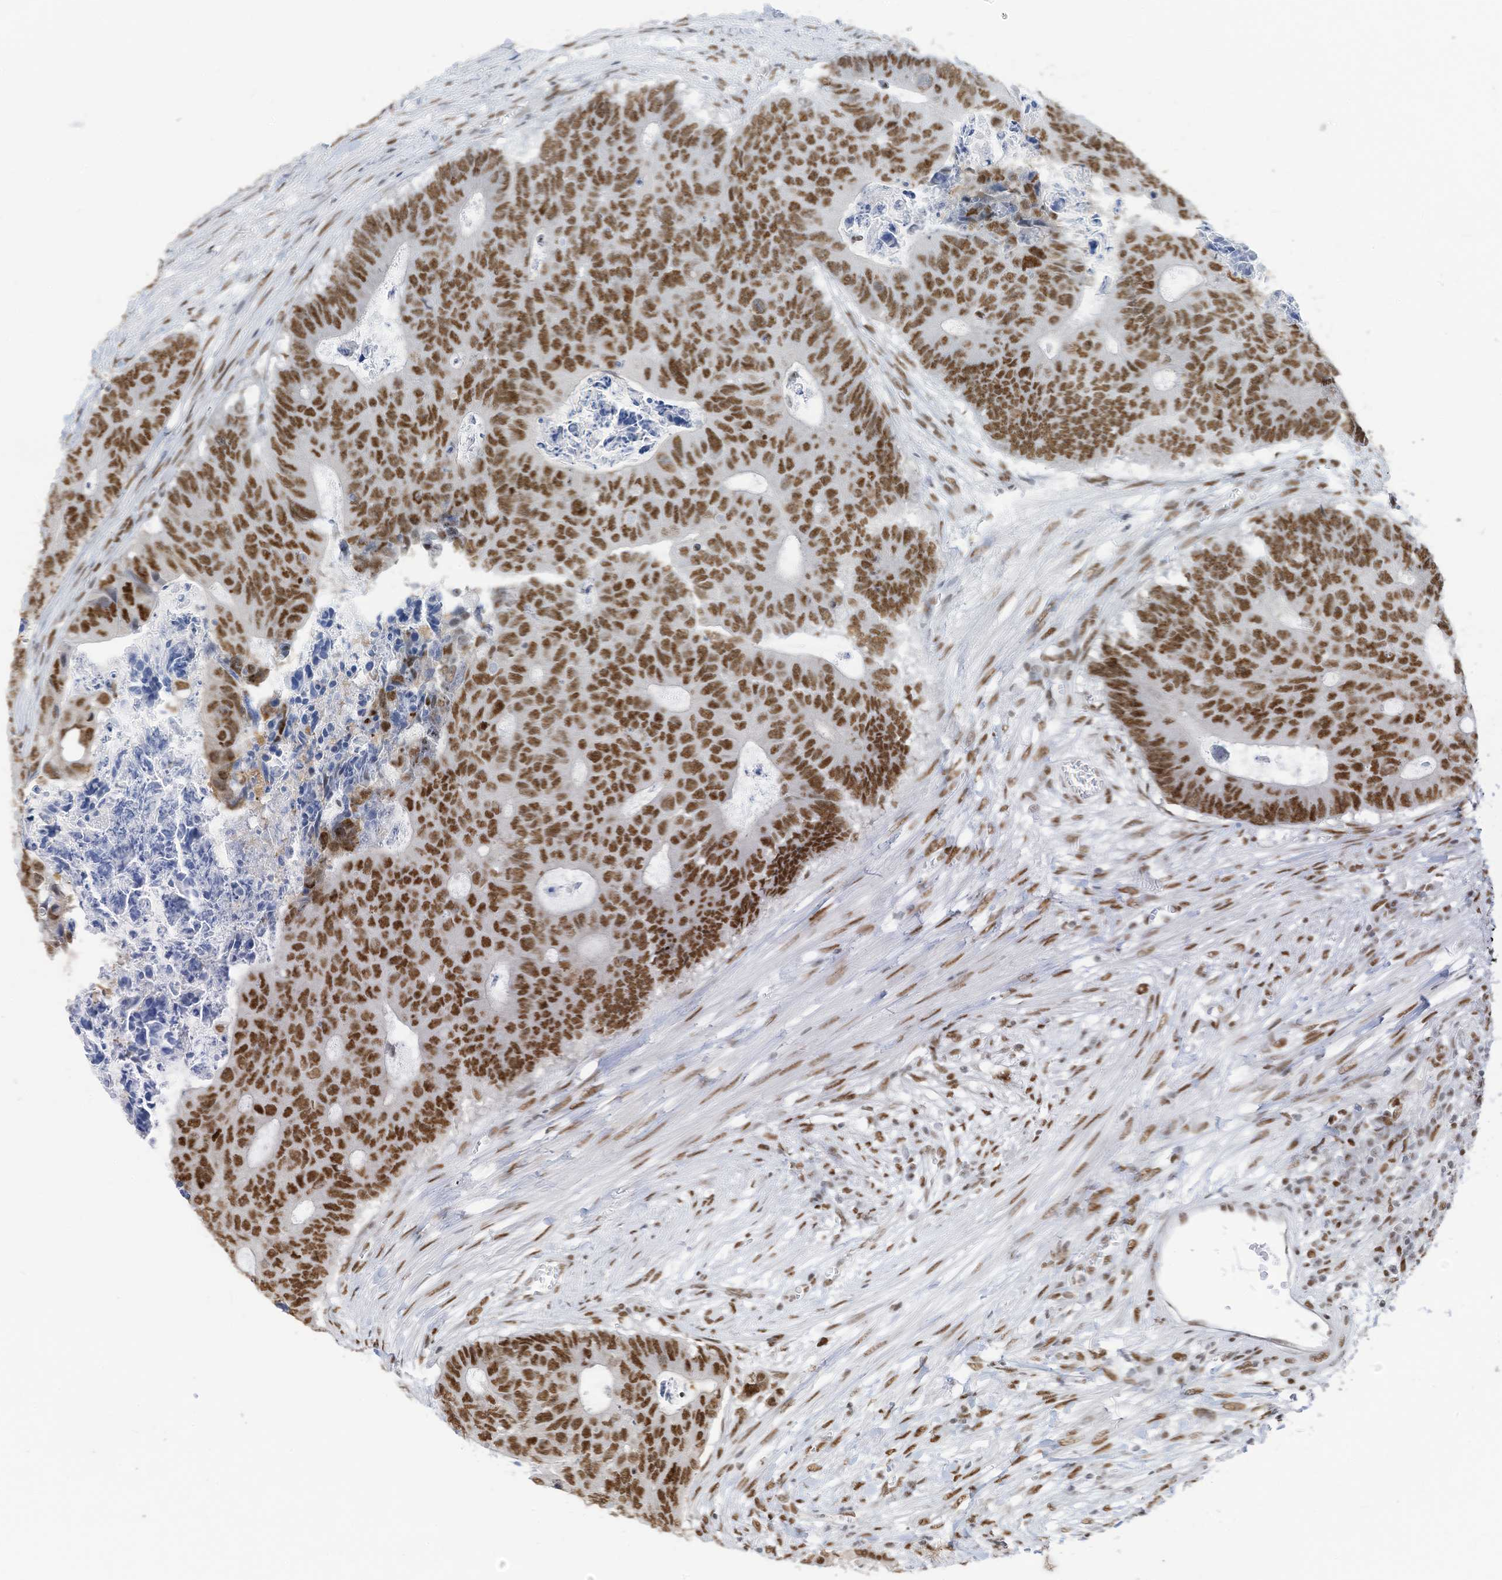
{"staining": {"intensity": "strong", "quantity": ">75%", "location": "nuclear"}, "tissue": "colorectal cancer", "cell_type": "Tumor cells", "image_type": "cancer", "snomed": [{"axis": "morphology", "description": "Adenocarcinoma, NOS"}, {"axis": "topography", "description": "Colon"}], "caption": "Immunohistochemistry (IHC) photomicrograph of neoplastic tissue: adenocarcinoma (colorectal) stained using IHC reveals high levels of strong protein expression localized specifically in the nuclear of tumor cells, appearing as a nuclear brown color.", "gene": "KHSRP", "patient": {"sex": "male", "age": 87}}